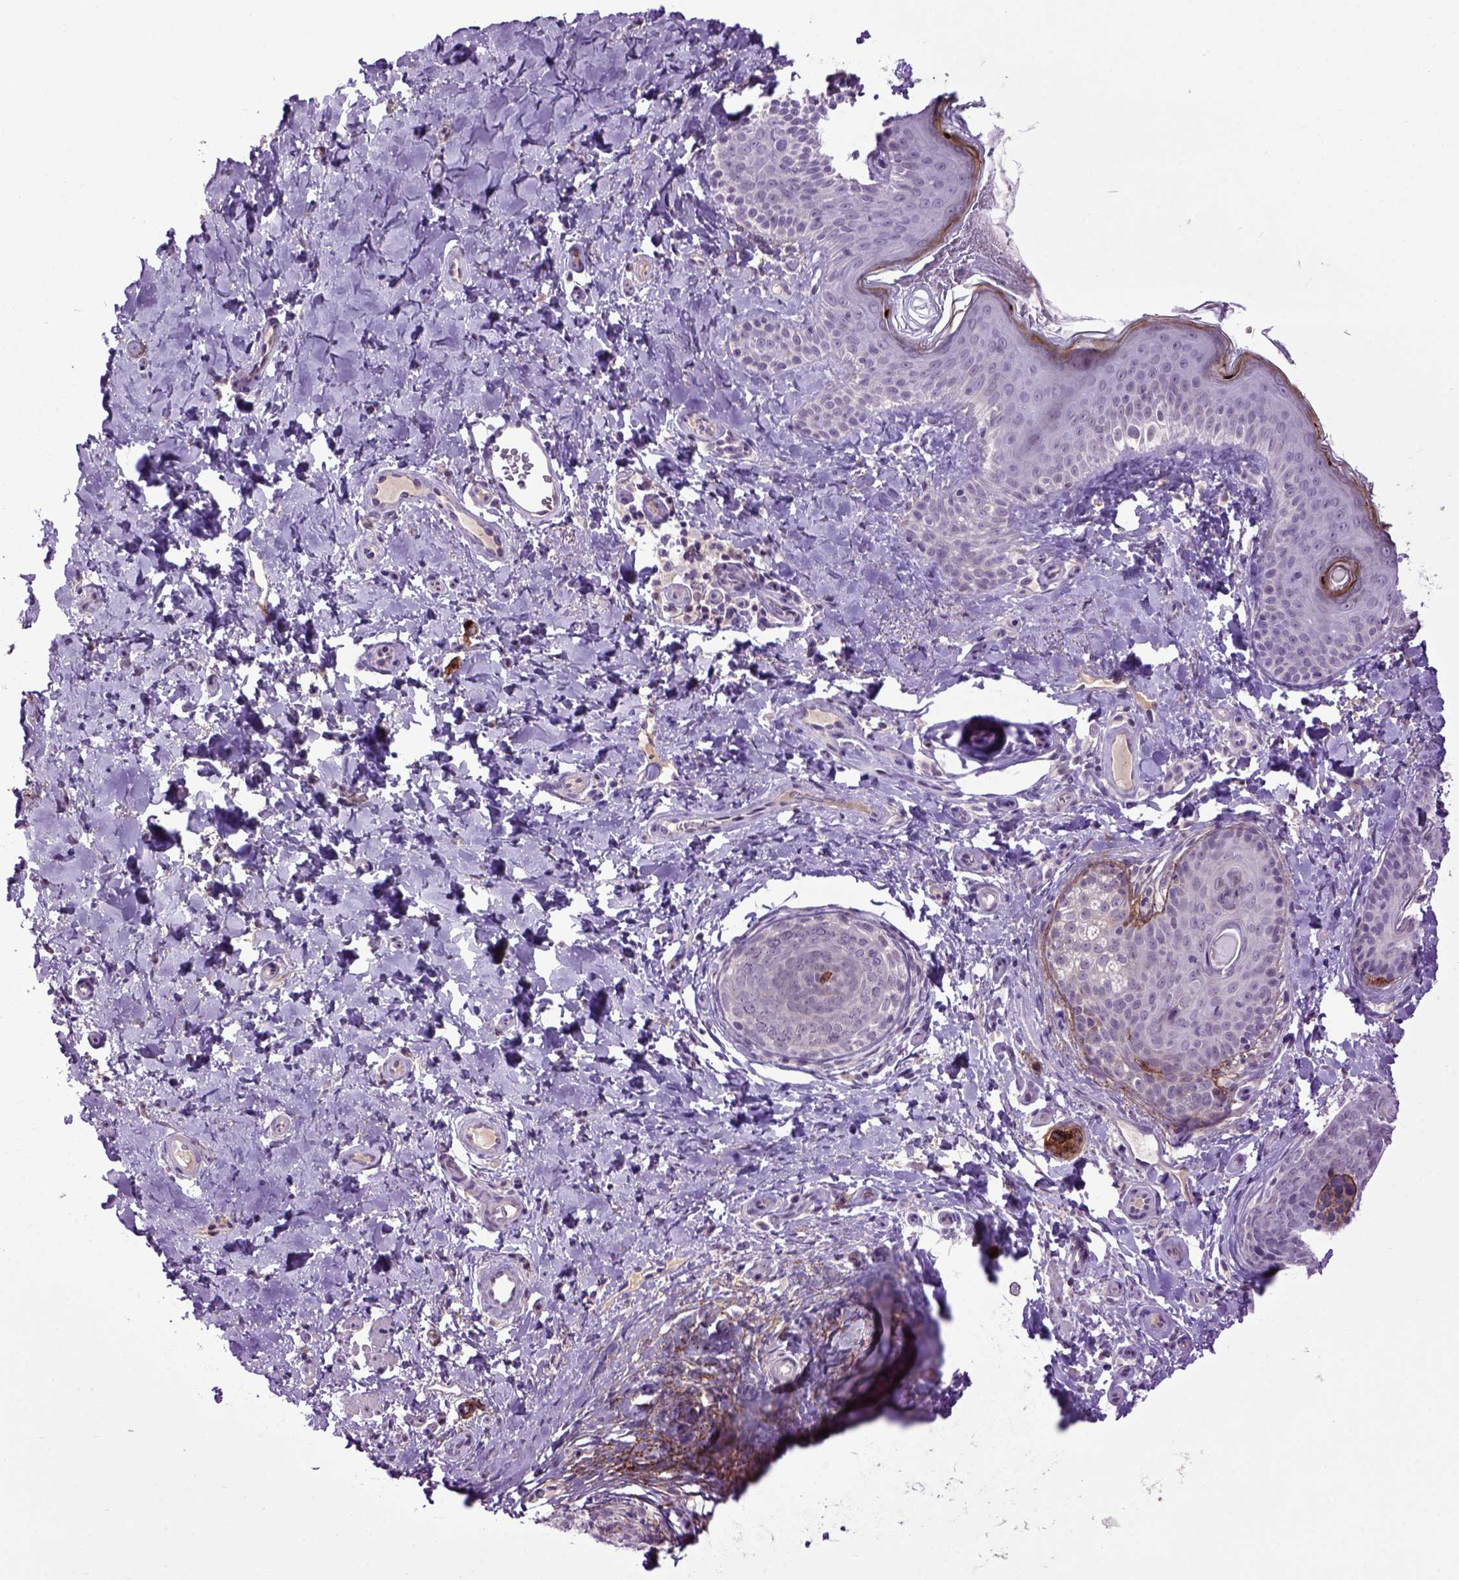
{"staining": {"intensity": "negative", "quantity": "none", "location": "none"}, "tissue": "skin cancer", "cell_type": "Tumor cells", "image_type": "cancer", "snomed": [{"axis": "morphology", "description": "Basal cell carcinoma"}, {"axis": "topography", "description": "Skin"}], "caption": "DAB (3,3'-diaminobenzidine) immunohistochemical staining of skin basal cell carcinoma displays no significant staining in tumor cells.", "gene": "EMILIN3", "patient": {"sex": "male", "age": 89}}